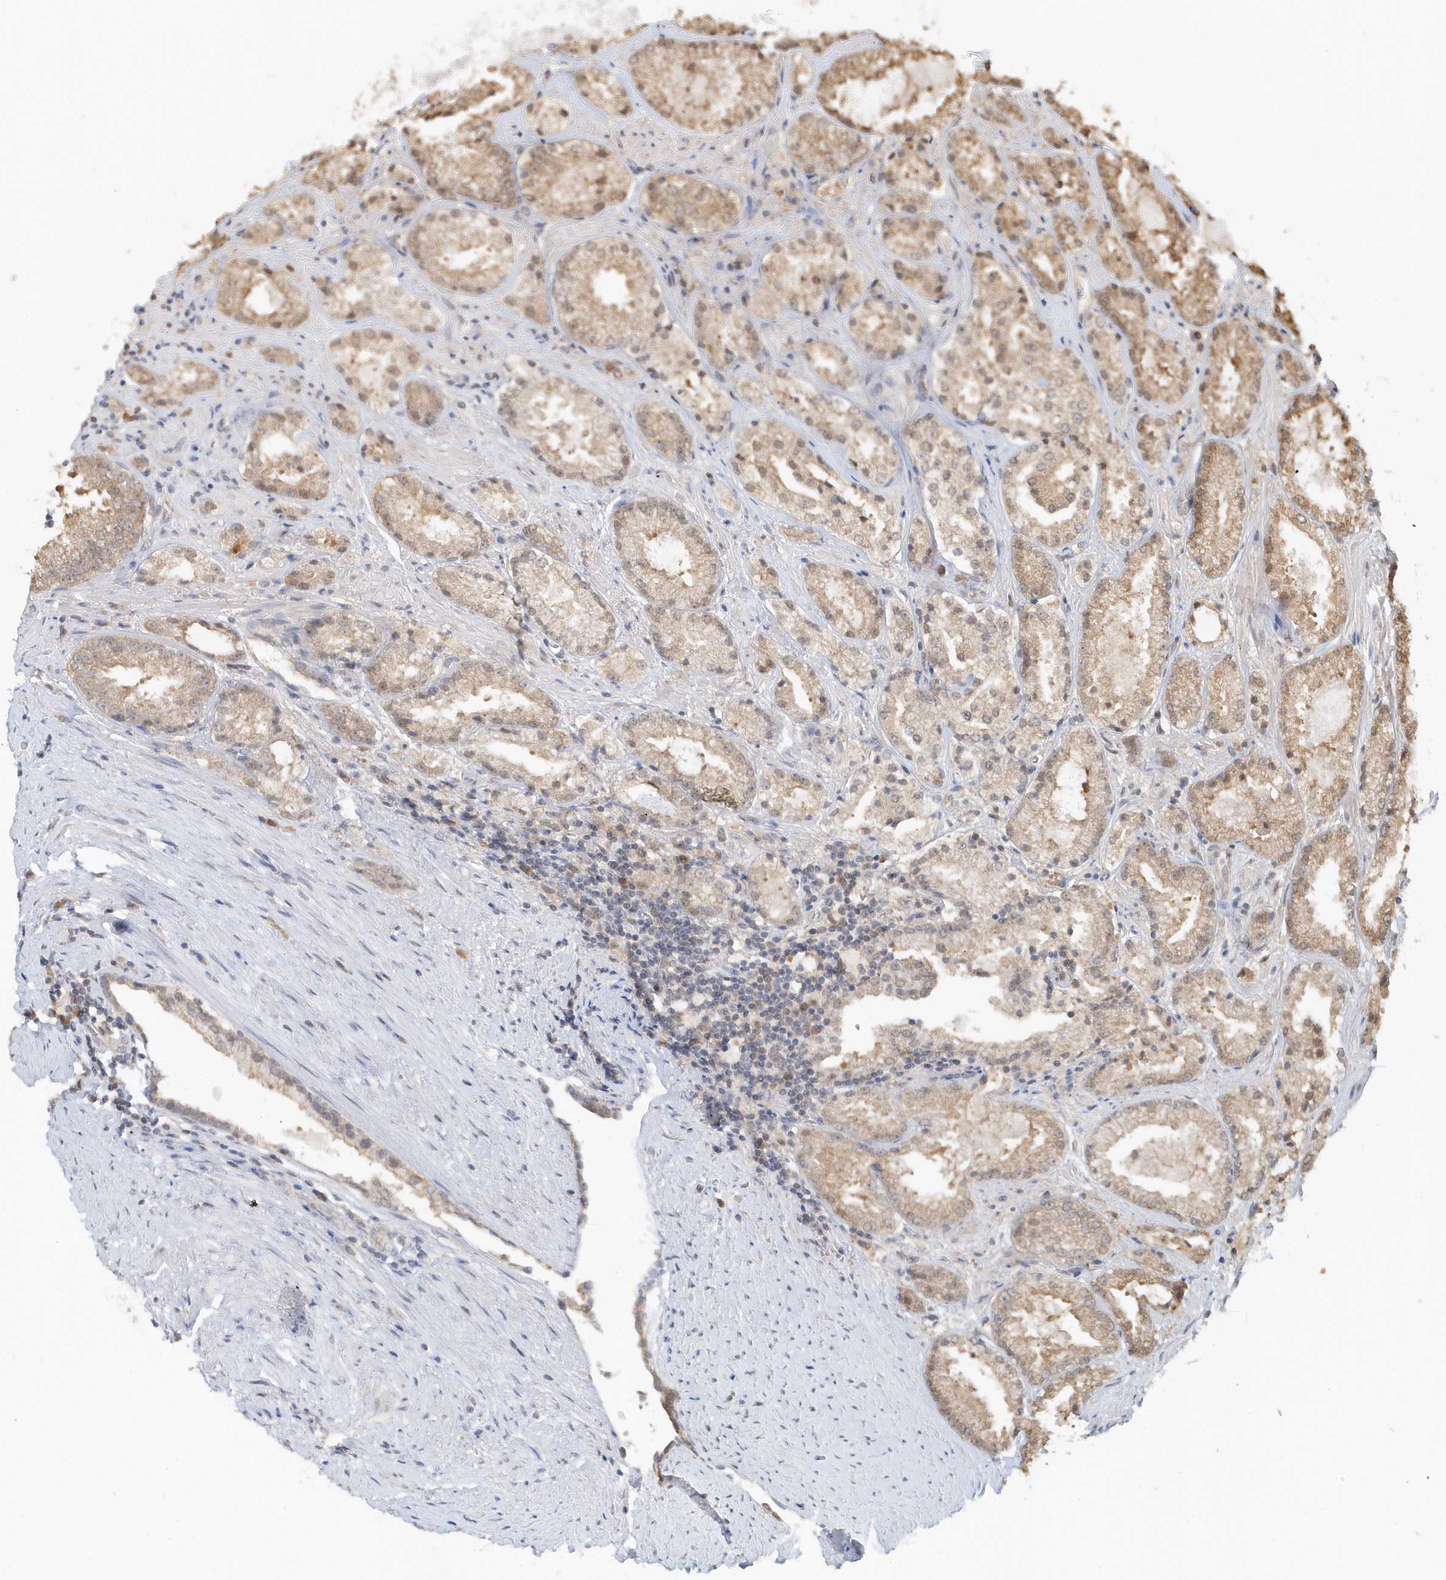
{"staining": {"intensity": "weak", "quantity": ">75%", "location": "cytoplasmic/membranous"}, "tissue": "prostate cancer", "cell_type": "Tumor cells", "image_type": "cancer", "snomed": [{"axis": "morphology", "description": "Adenocarcinoma, High grade"}, {"axis": "topography", "description": "Prostate"}], "caption": "IHC micrograph of neoplastic tissue: high-grade adenocarcinoma (prostate) stained using IHC displays low levels of weak protein expression localized specifically in the cytoplasmic/membranous of tumor cells, appearing as a cytoplasmic/membranous brown color.", "gene": "PSMD6", "patient": {"sex": "male", "age": 73}}